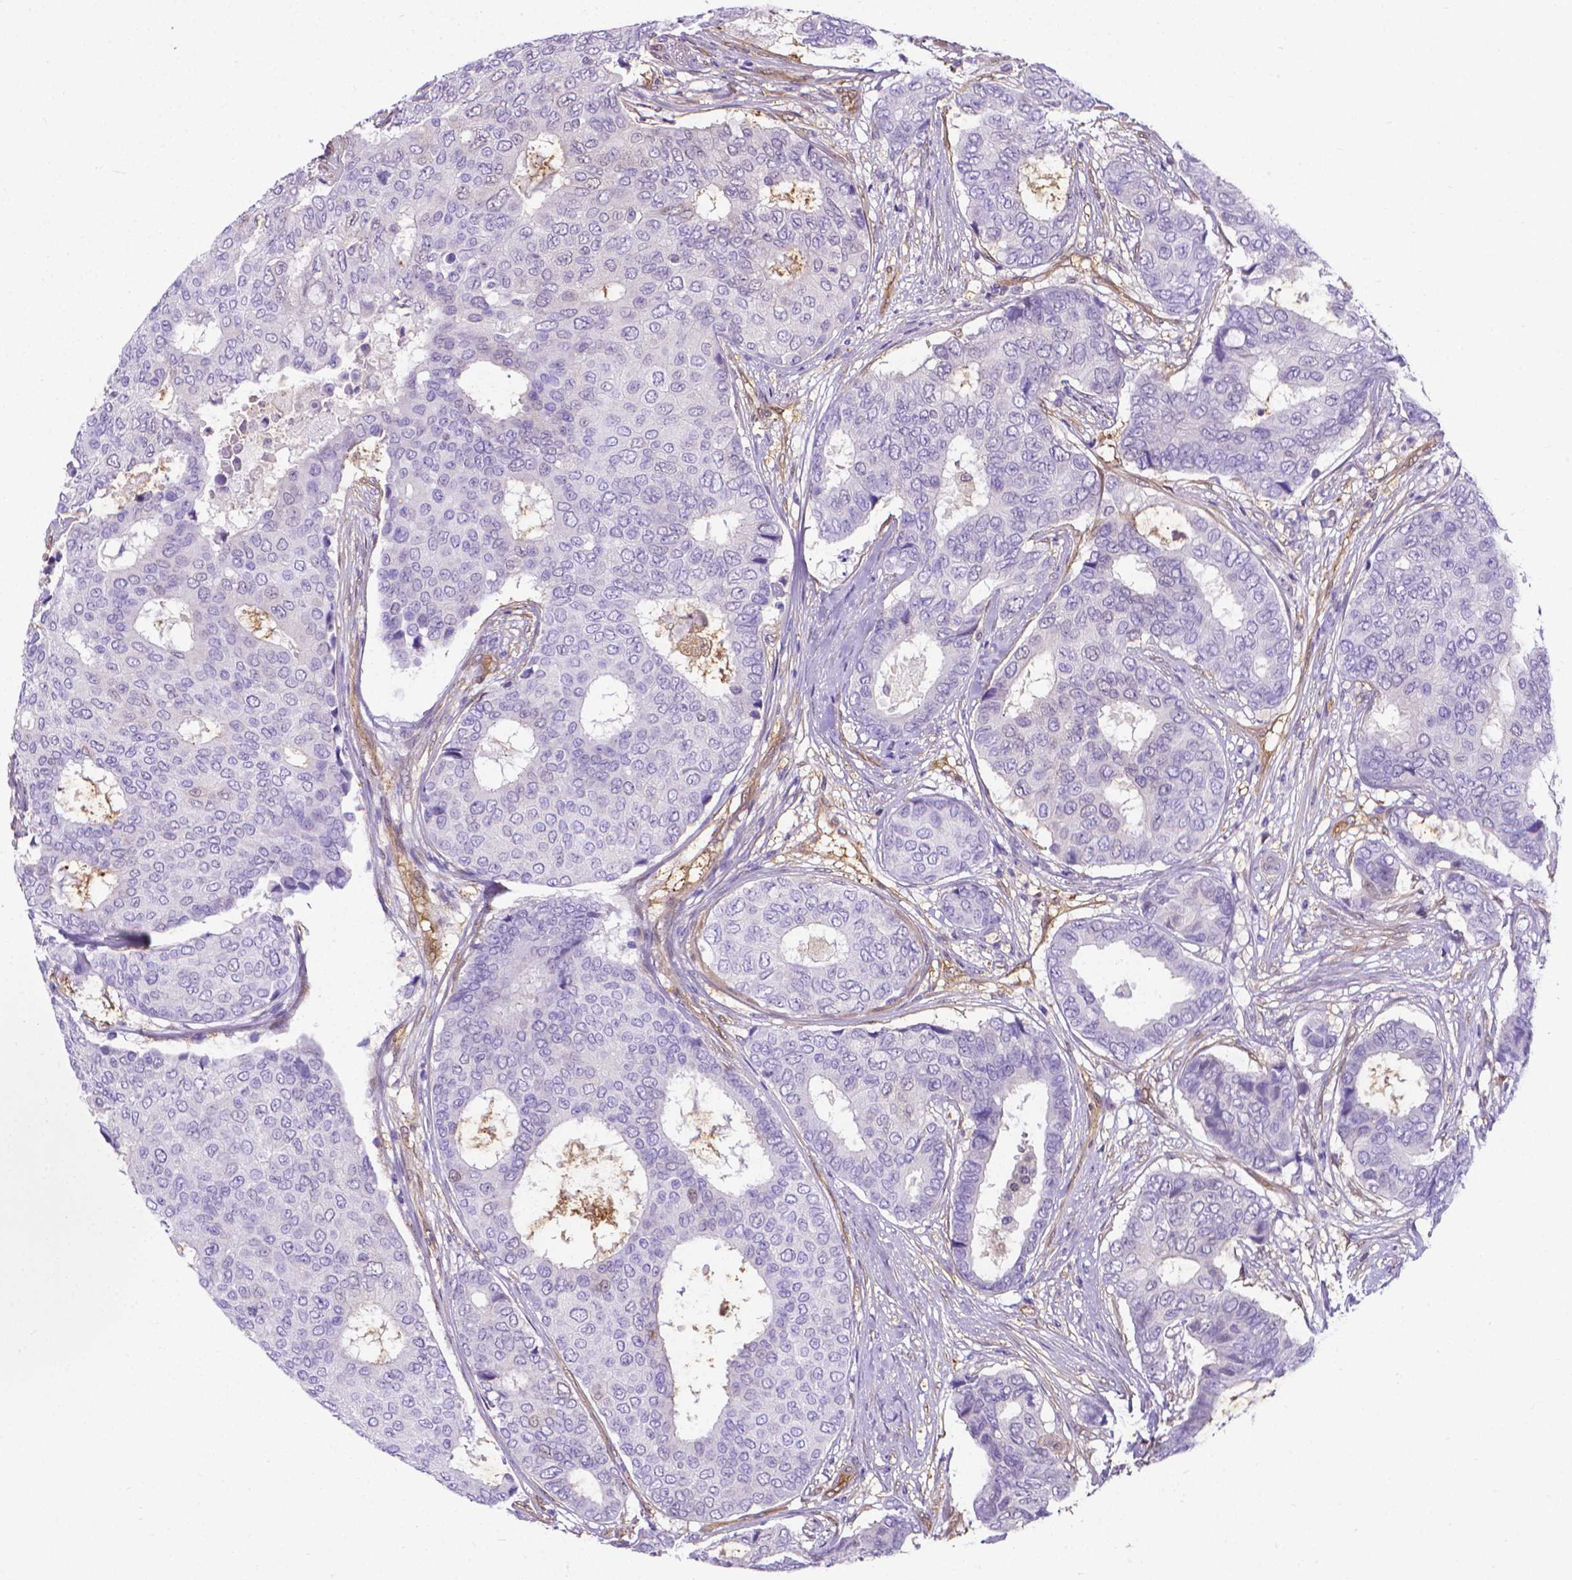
{"staining": {"intensity": "negative", "quantity": "none", "location": "none"}, "tissue": "breast cancer", "cell_type": "Tumor cells", "image_type": "cancer", "snomed": [{"axis": "morphology", "description": "Duct carcinoma"}, {"axis": "topography", "description": "Breast"}], "caption": "High magnification brightfield microscopy of breast cancer (infiltrating ductal carcinoma) stained with DAB (brown) and counterstained with hematoxylin (blue): tumor cells show no significant expression.", "gene": "CLIC4", "patient": {"sex": "female", "age": 75}}